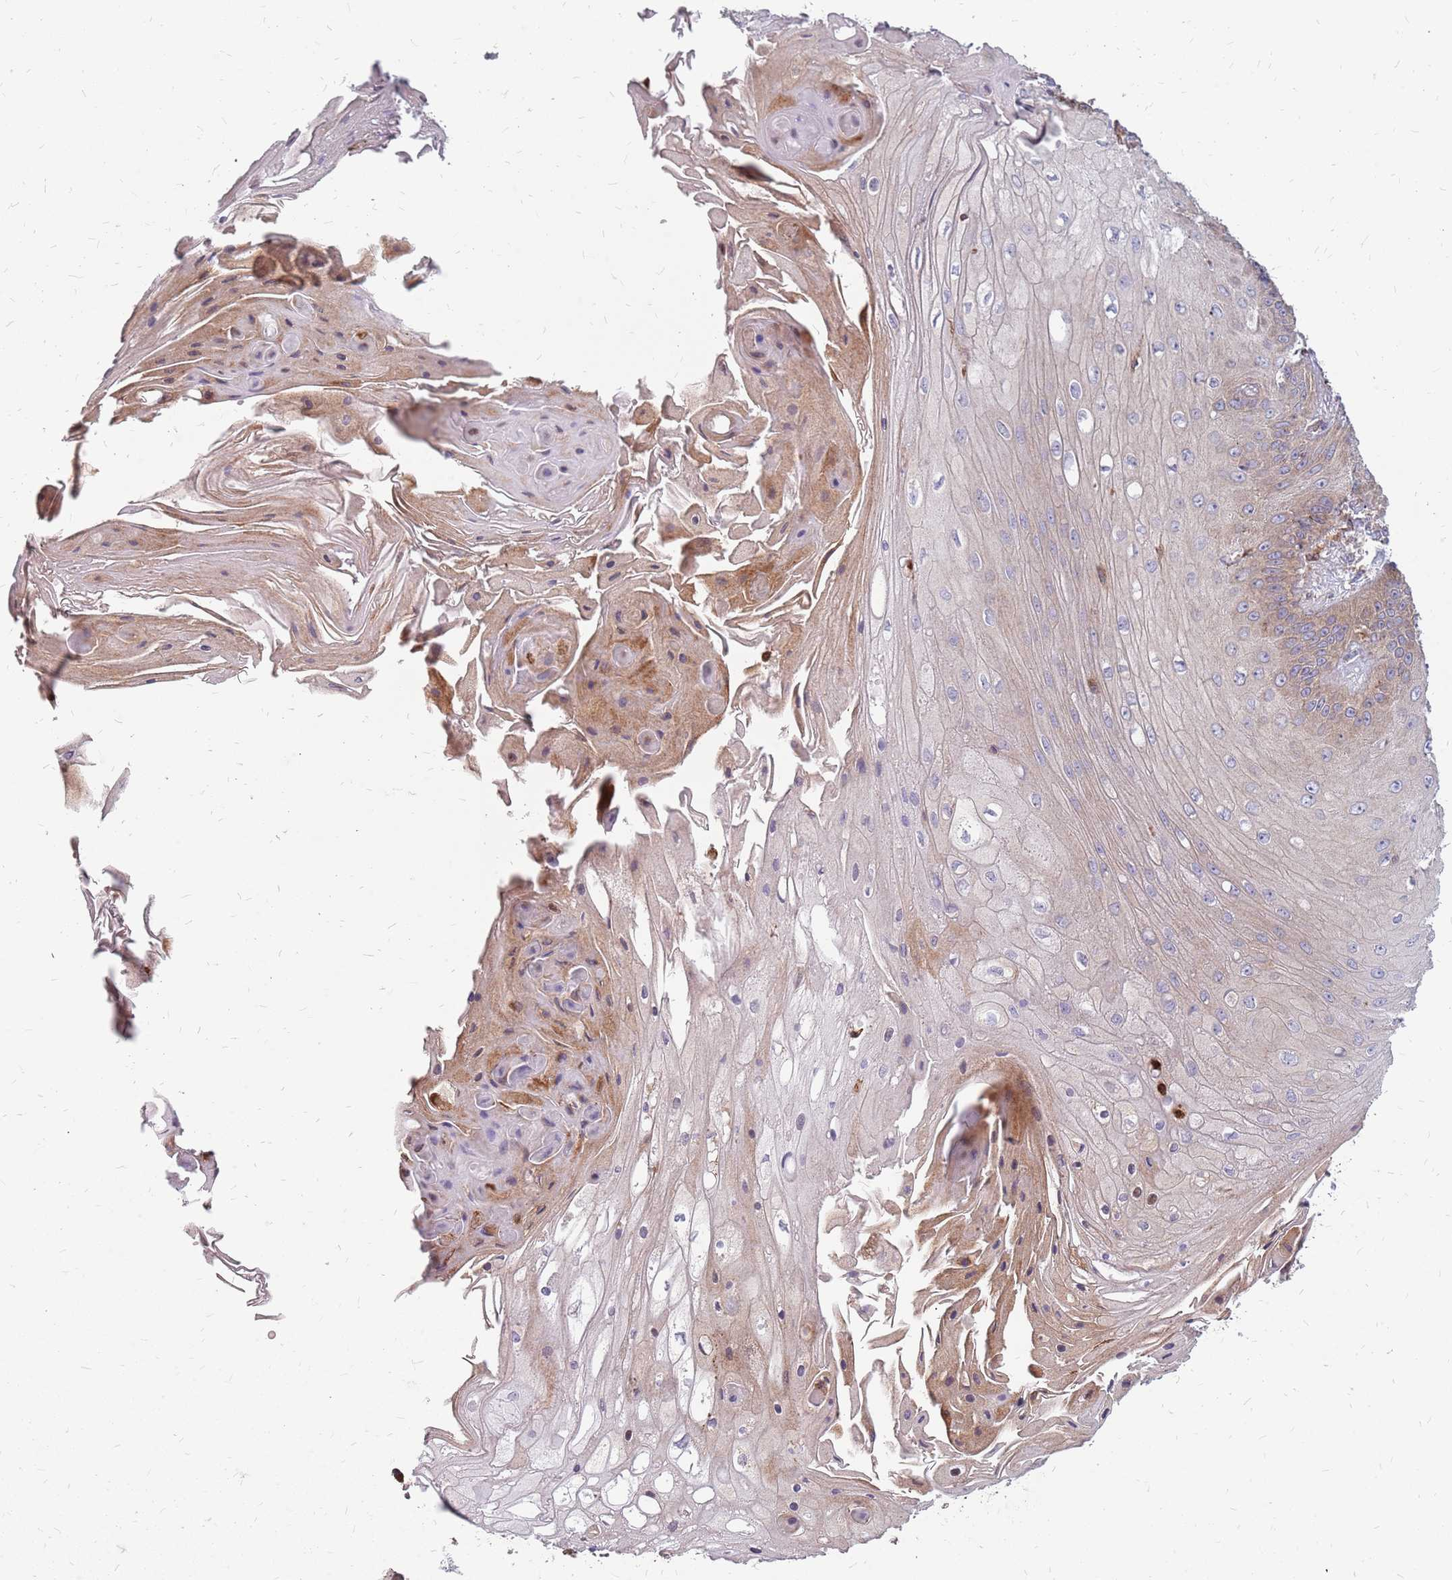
{"staining": {"intensity": "moderate", "quantity": "25%-75%", "location": "cytoplasmic/membranous"}, "tissue": "skin cancer", "cell_type": "Tumor cells", "image_type": "cancer", "snomed": [{"axis": "morphology", "description": "Squamous cell carcinoma, NOS"}, {"axis": "topography", "description": "Skin"}], "caption": "An IHC histopathology image of tumor tissue is shown. Protein staining in brown shows moderate cytoplasmic/membranous positivity in squamous cell carcinoma (skin) within tumor cells.", "gene": "NME4", "patient": {"sex": "male", "age": 70}}